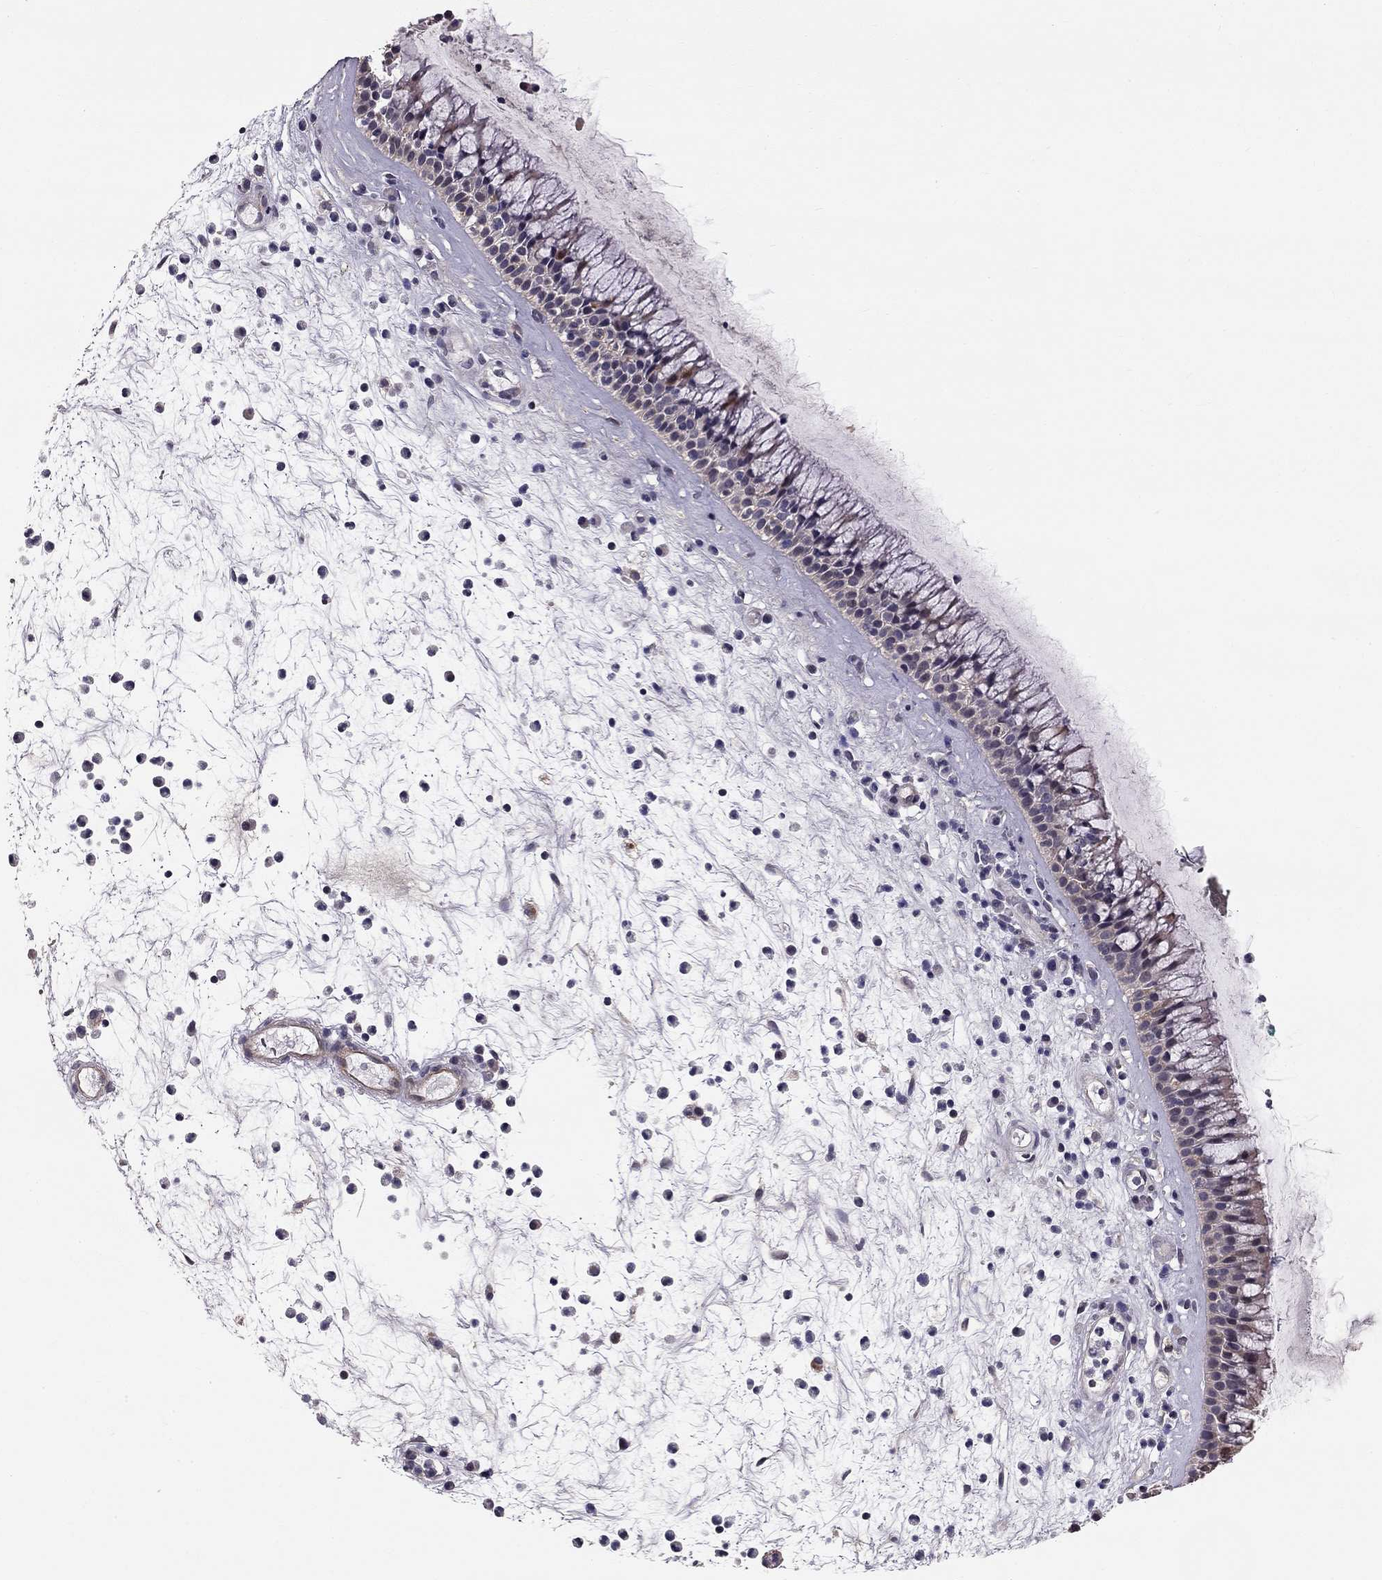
{"staining": {"intensity": "negative", "quantity": "none", "location": "none"}, "tissue": "nasopharynx", "cell_type": "Respiratory epithelial cells", "image_type": "normal", "snomed": [{"axis": "morphology", "description": "Normal tissue, NOS"}, {"axis": "topography", "description": "Nasopharynx"}], "caption": "Respiratory epithelial cells show no significant protein staining in benign nasopharynx. (Stains: DAB immunohistochemistry with hematoxylin counter stain, Microscopy: brightfield microscopy at high magnification).", "gene": "GJB4", "patient": {"sex": "male", "age": 77}}